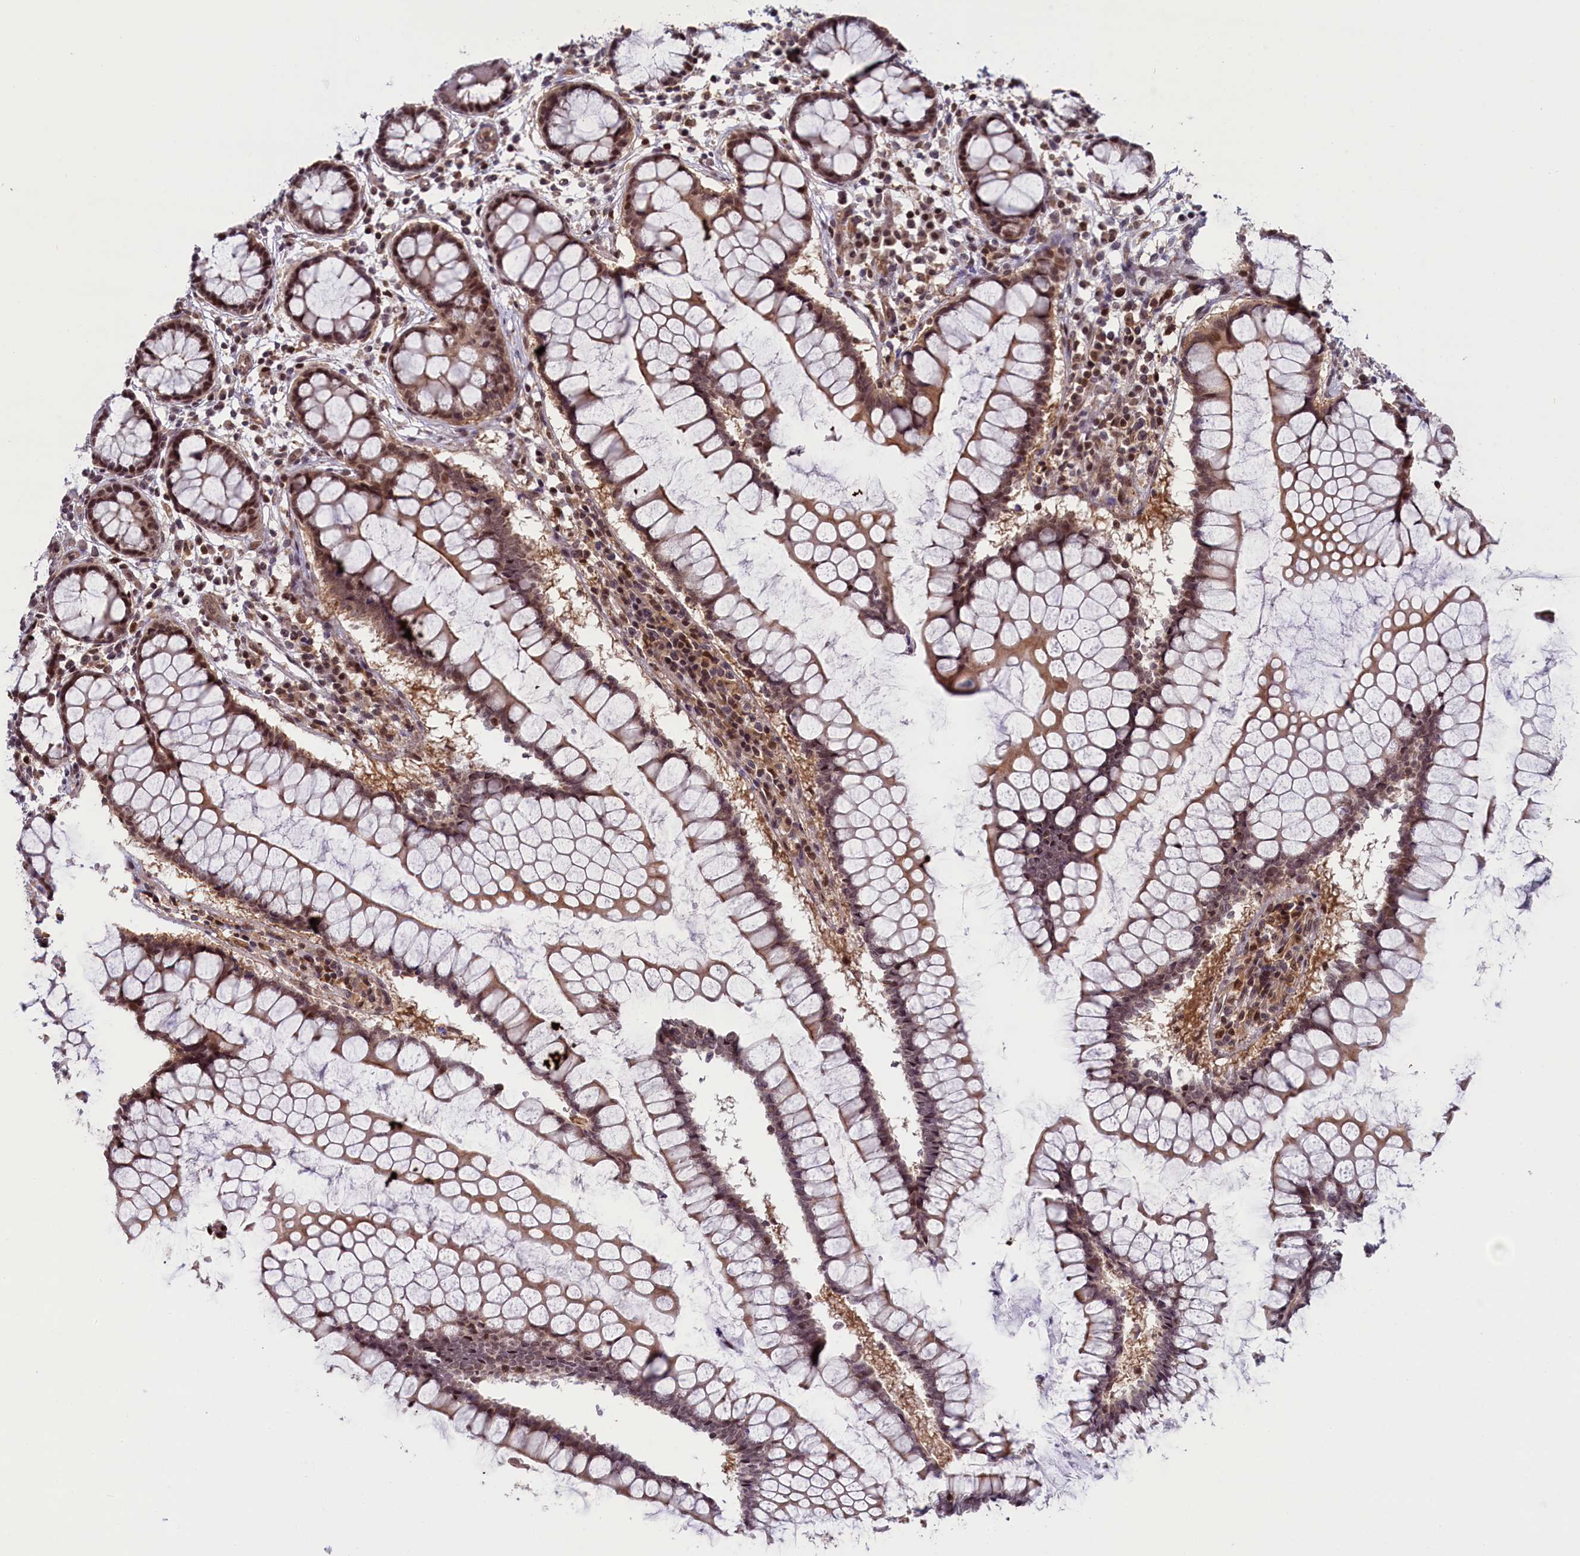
{"staining": {"intensity": "moderate", "quantity": ">75%", "location": "cytoplasmic/membranous,nuclear"}, "tissue": "colon", "cell_type": "Glandular cells", "image_type": "normal", "snomed": [{"axis": "morphology", "description": "Normal tissue, NOS"}, {"axis": "morphology", "description": "Adenocarcinoma, NOS"}, {"axis": "topography", "description": "Colon"}], "caption": "Protein analysis of benign colon displays moderate cytoplasmic/membranous,nuclear expression in about >75% of glandular cells. Using DAB (3,3'-diaminobenzidine) (brown) and hematoxylin (blue) stains, captured at high magnification using brightfield microscopy.", "gene": "FCHO1", "patient": {"sex": "female", "age": 55}}